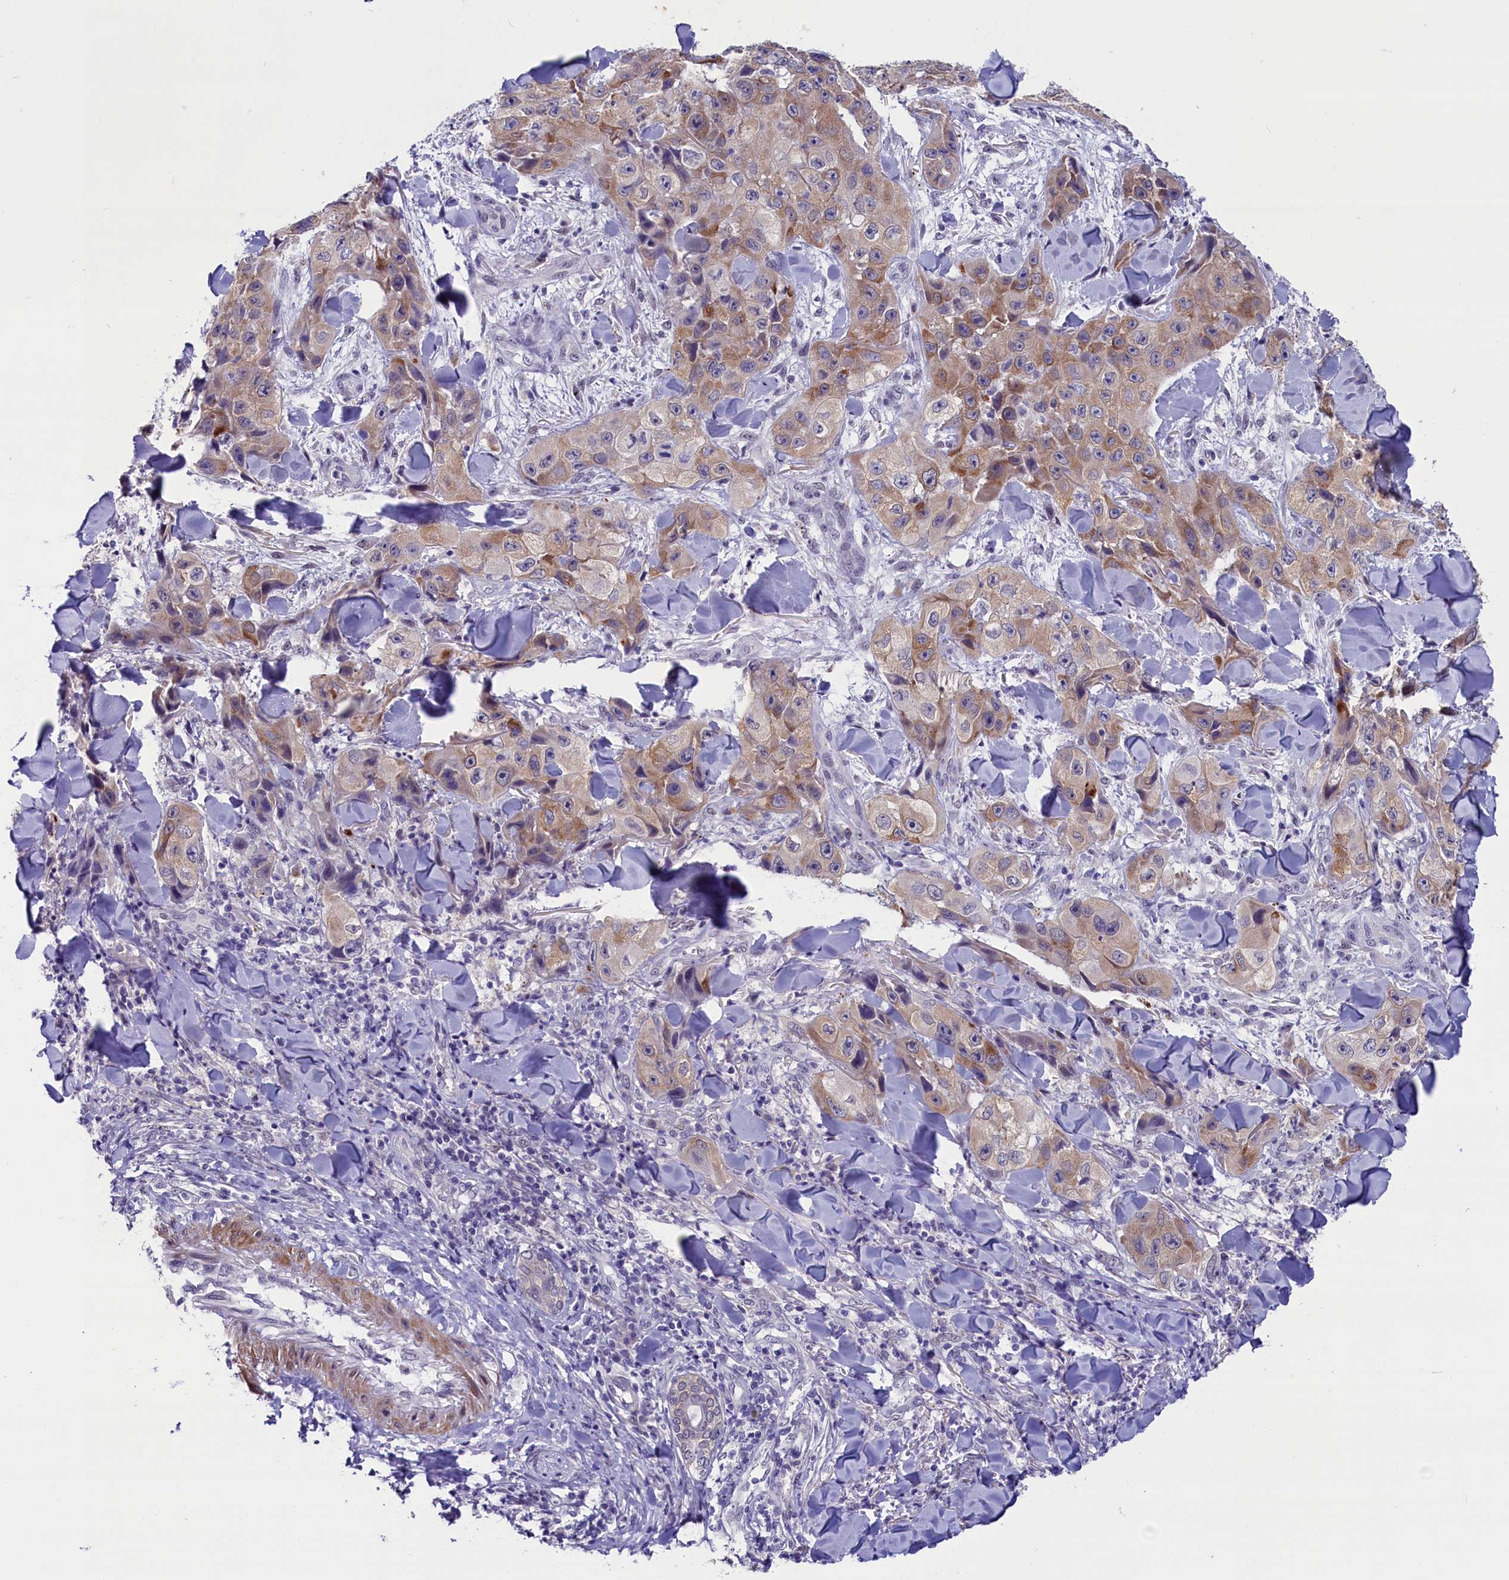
{"staining": {"intensity": "moderate", "quantity": "25%-75%", "location": "cytoplasmic/membranous"}, "tissue": "skin cancer", "cell_type": "Tumor cells", "image_type": "cancer", "snomed": [{"axis": "morphology", "description": "Squamous cell carcinoma, NOS"}, {"axis": "topography", "description": "Skin"}, {"axis": "topography", "description": "Subcutis"}], "caption": "Skin cancer stained with DAB (3,3'-diaminobenzidine) IHC exhibits medium levels of moderate cytoplasmic/membranous staining in approximately 25%-75% of tumor cells.", "gene": "SCD5", "patient": {"sex": "male", "age": 73}}